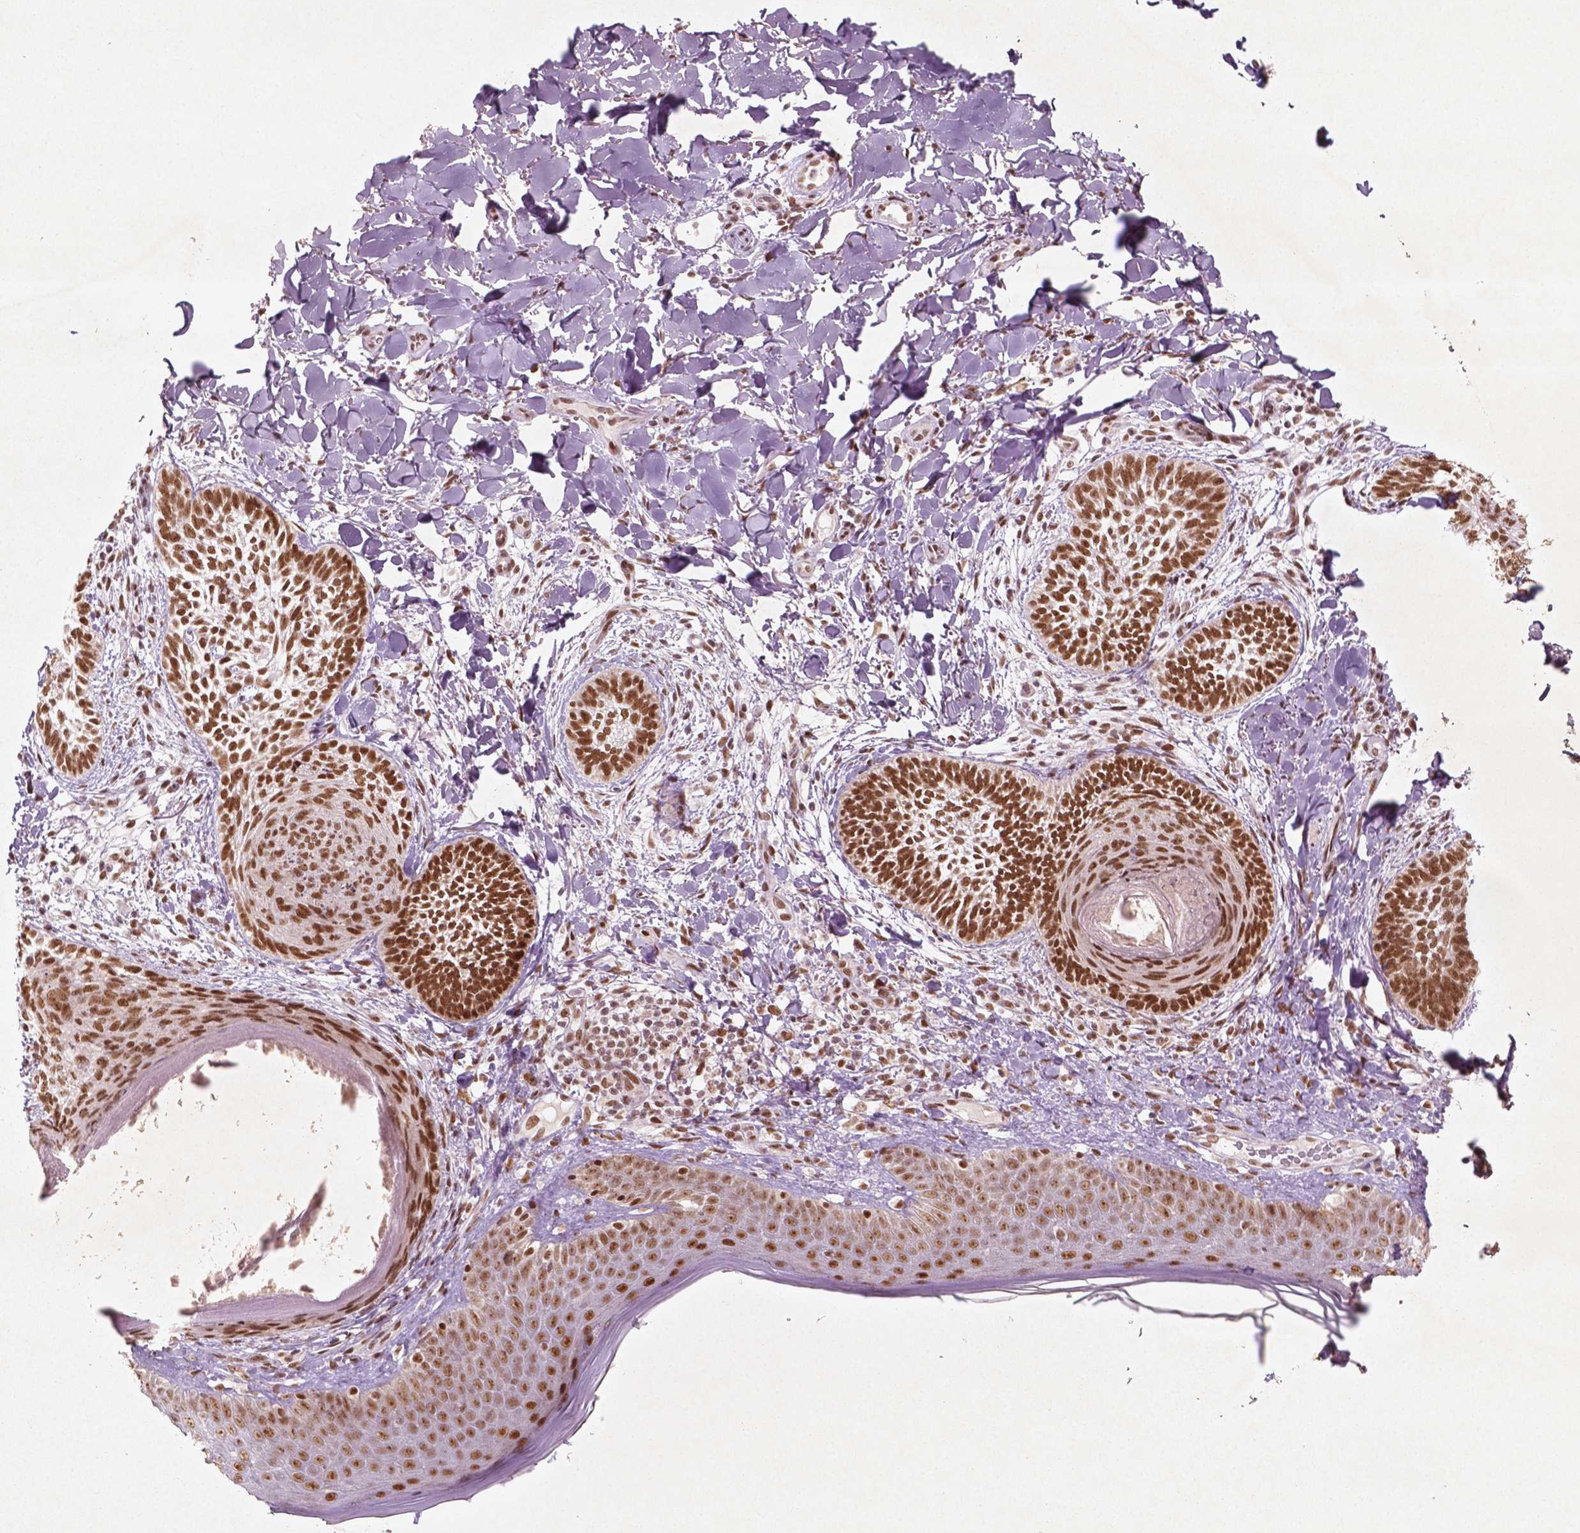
{"staining": {"intensity": "strong", "quantity": ">75%", "location": "nuclear"}, "tissue": "skin cancer", "cell_type": "Tumor cells", "image_type": "cancer", "snomed": [{"axis": "morphology", "description": "Normal tissue, NOS"}, {"axis": "morphology", "description": "Basal cell carcinoma"}, {"axis": "topography", "description": "Skin"}], "caption": "Basal cell carcinoma (skin) stained with a protein marker shows strong staining in tumor cells.", "gene": "HMG20B", "patient": {"sex": "male", "age": 46}}